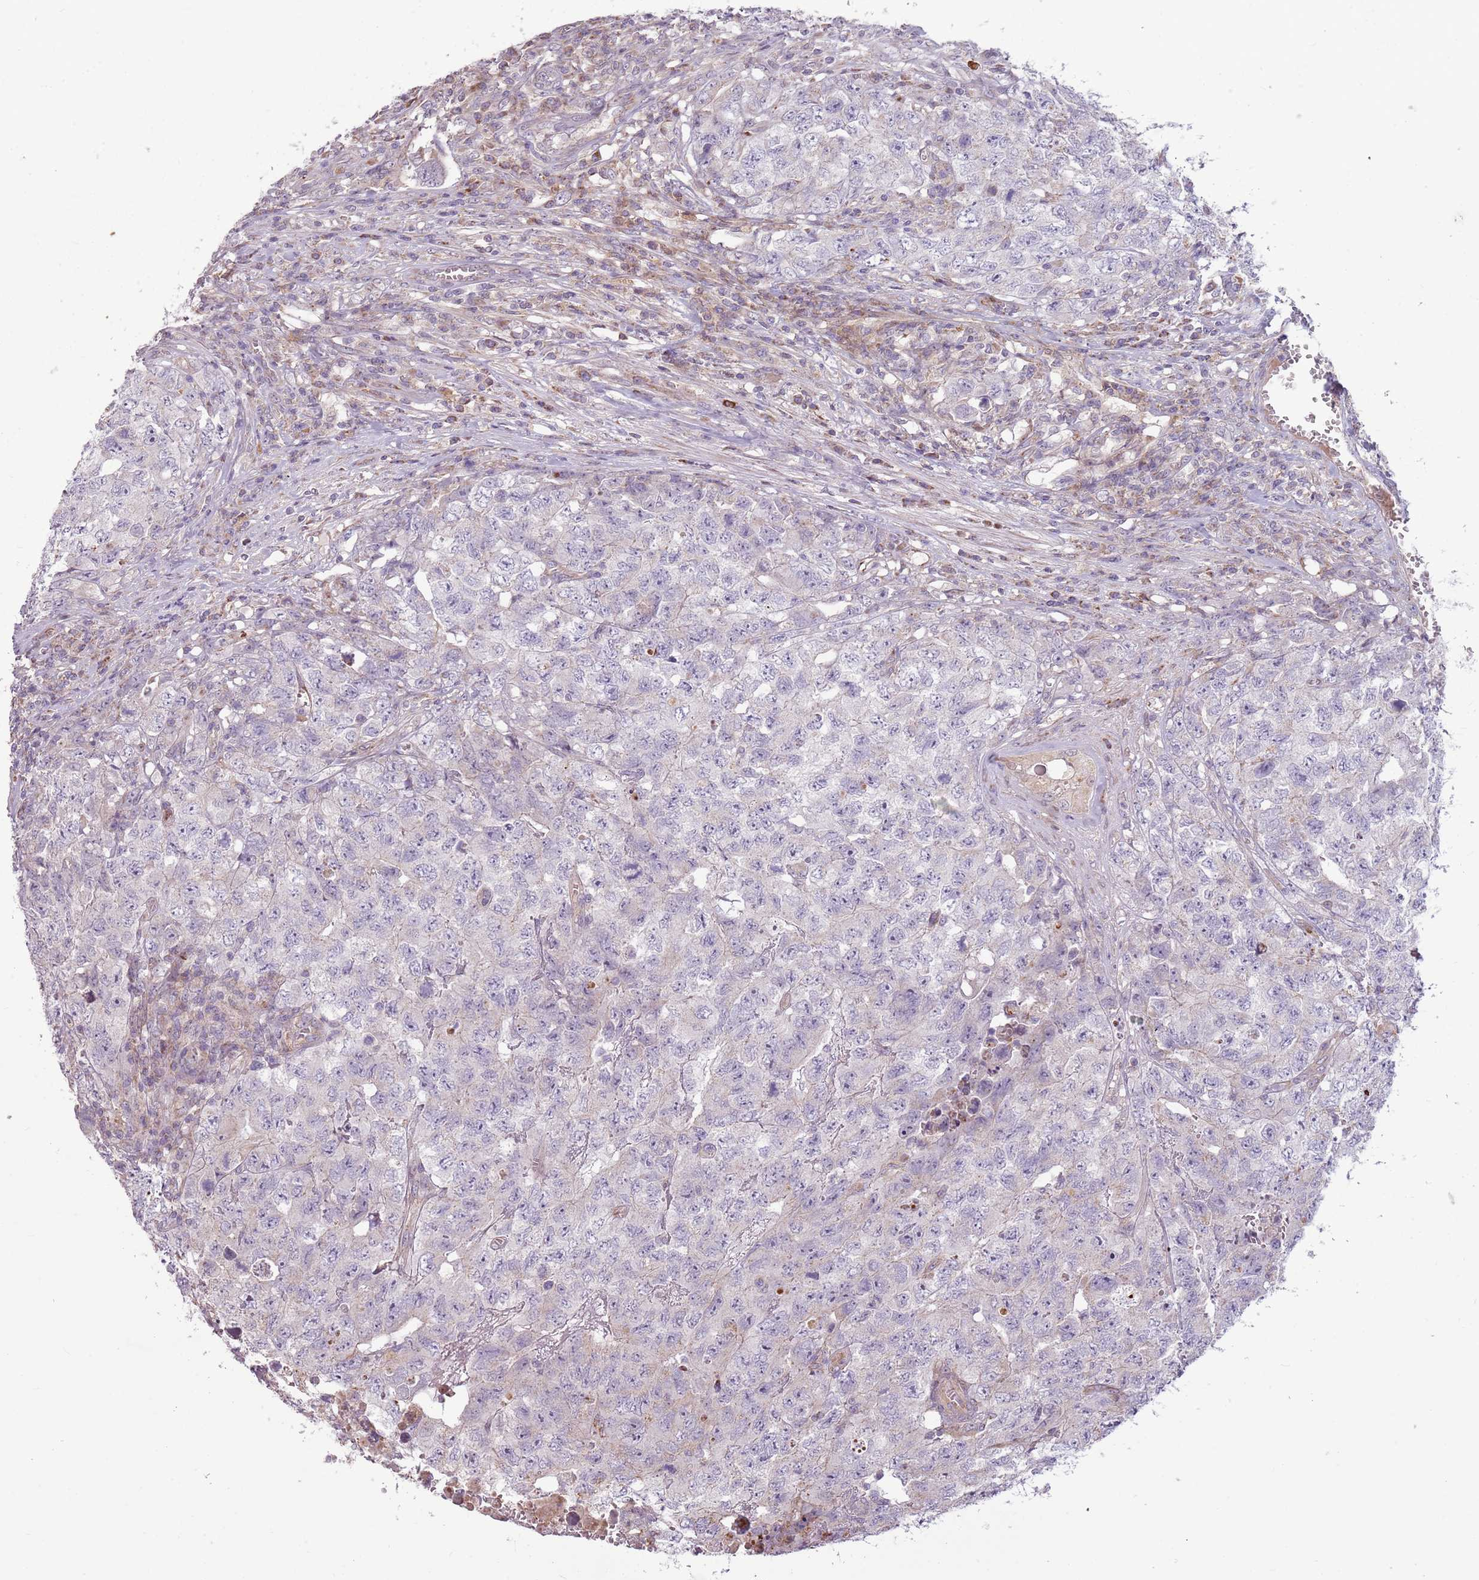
{"staining": {"intensity": "negative", "quantity": "none", "location": "none"}, "tissue": "testis cancer", "cell_type": "Tumor cells", "image_type": "cancer", "snomed": [{"axis": "morphology", "description": "Carcinoma, Embryonal, NOS"}, {"axis": "topography", "description": "Testis"}], "caption": "Tumor cells show no significant protein staining in embryonal carcinoma (testis).", "gene": "ZNF530", "patient": {"sex": "male", "age": 31}}